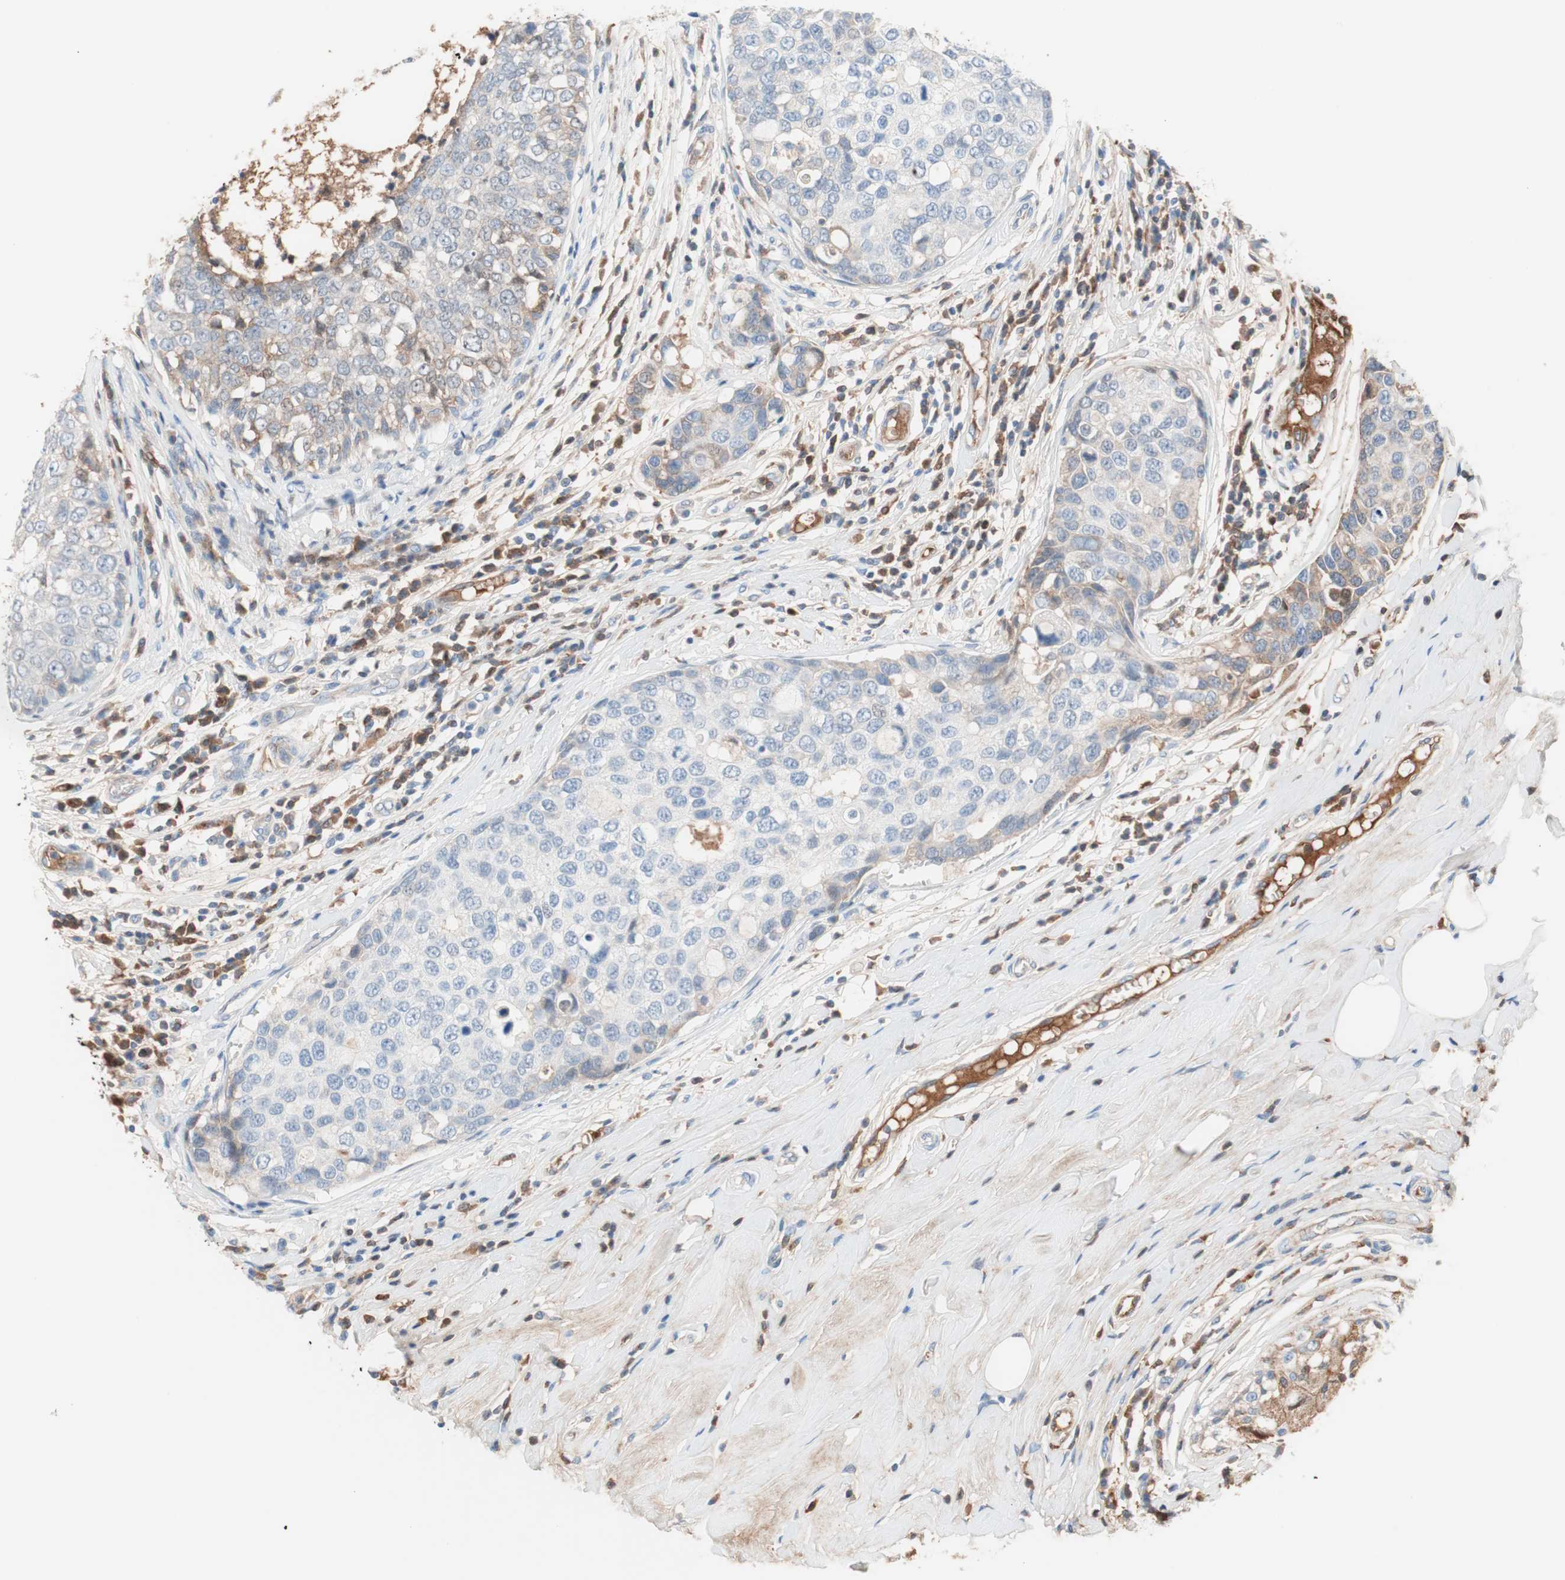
{"staining": {"intensity": "weak", "quantity": "25%-75%", "location": "cytoplasmic/membranous"}, "tissue": "breast cancer", "cell_type": "Tumor cells", "image_type": "cancer", "snomed": [{"axis": "morphology", "description": "Duct carcinoma"}, {"axis": "topography", "description": "Breast"}], "caption": "Tumor cells demonstrate weak cytoplasmic/membranous positivity in approximately 25%-75% of cells in breast infiltrating ductal carcinoma.", "gene": "RBP4", "patient": {"sex": "female", "age": 27}}